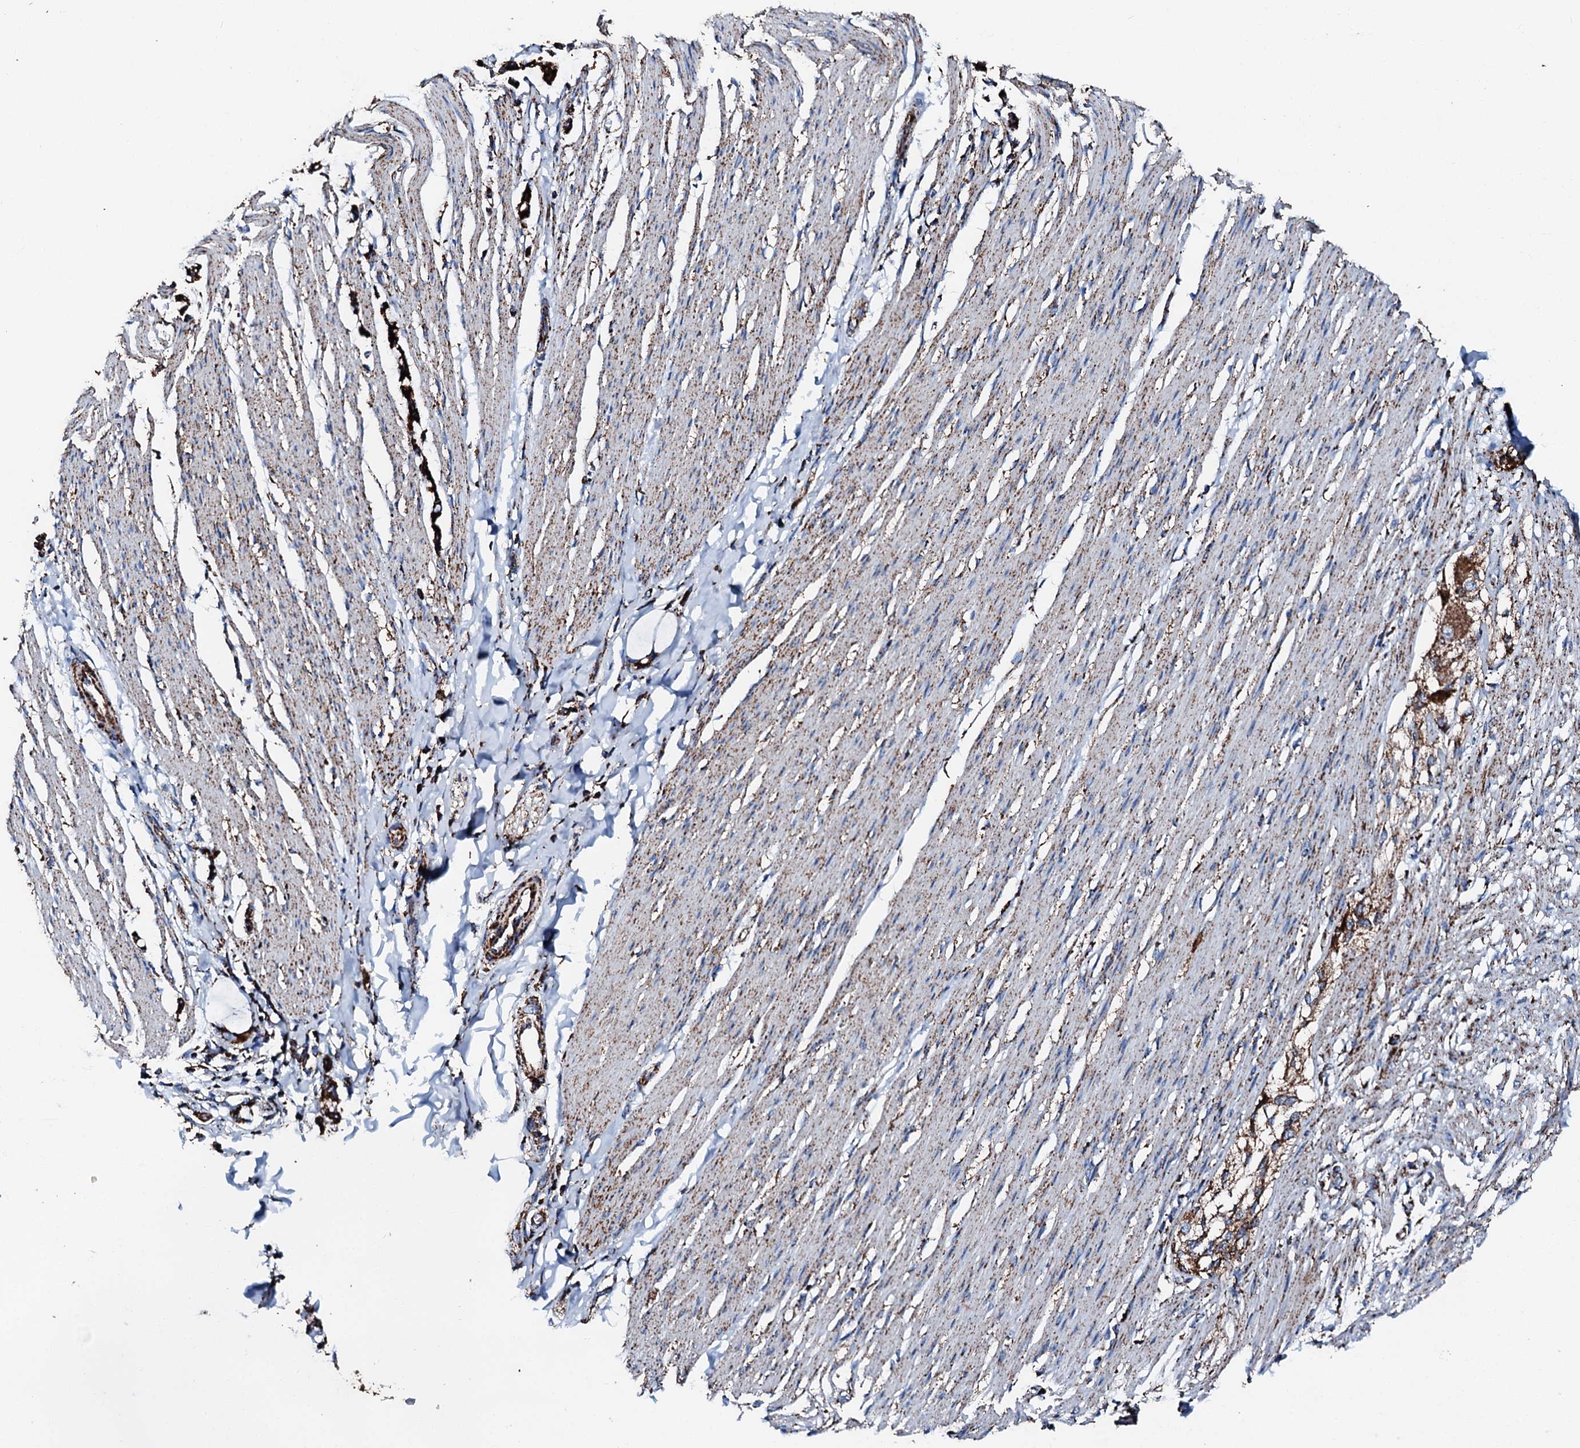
{"staining": {"intensity": "strong", "quantity": ">75%", "location": "cytoplasmic/membranous"}, "tissue": "smooth muscle", "cell_type": "Smooth muscle cells", "image_type": "normal", "snomed": [{"axis": "morphology", "description": "Normal tissue, NOS"}, {"axis": "morphology", "description": "Adenocarcinoma, NOS"}, {"axis": "topography", "description": "Colon"}, {"axis": "topography", "description": "Peripheral nerve tissue"}], "caption": "Smooth muscle stained with IHC exhibits strong cytoplasmic/membranous expression in about >75% of smooth muscle cells. The protein is shown in brown color, while the nuclei are stained blue.", "gene": "HADH", "patient": {"sex": "male", "age": 14}}